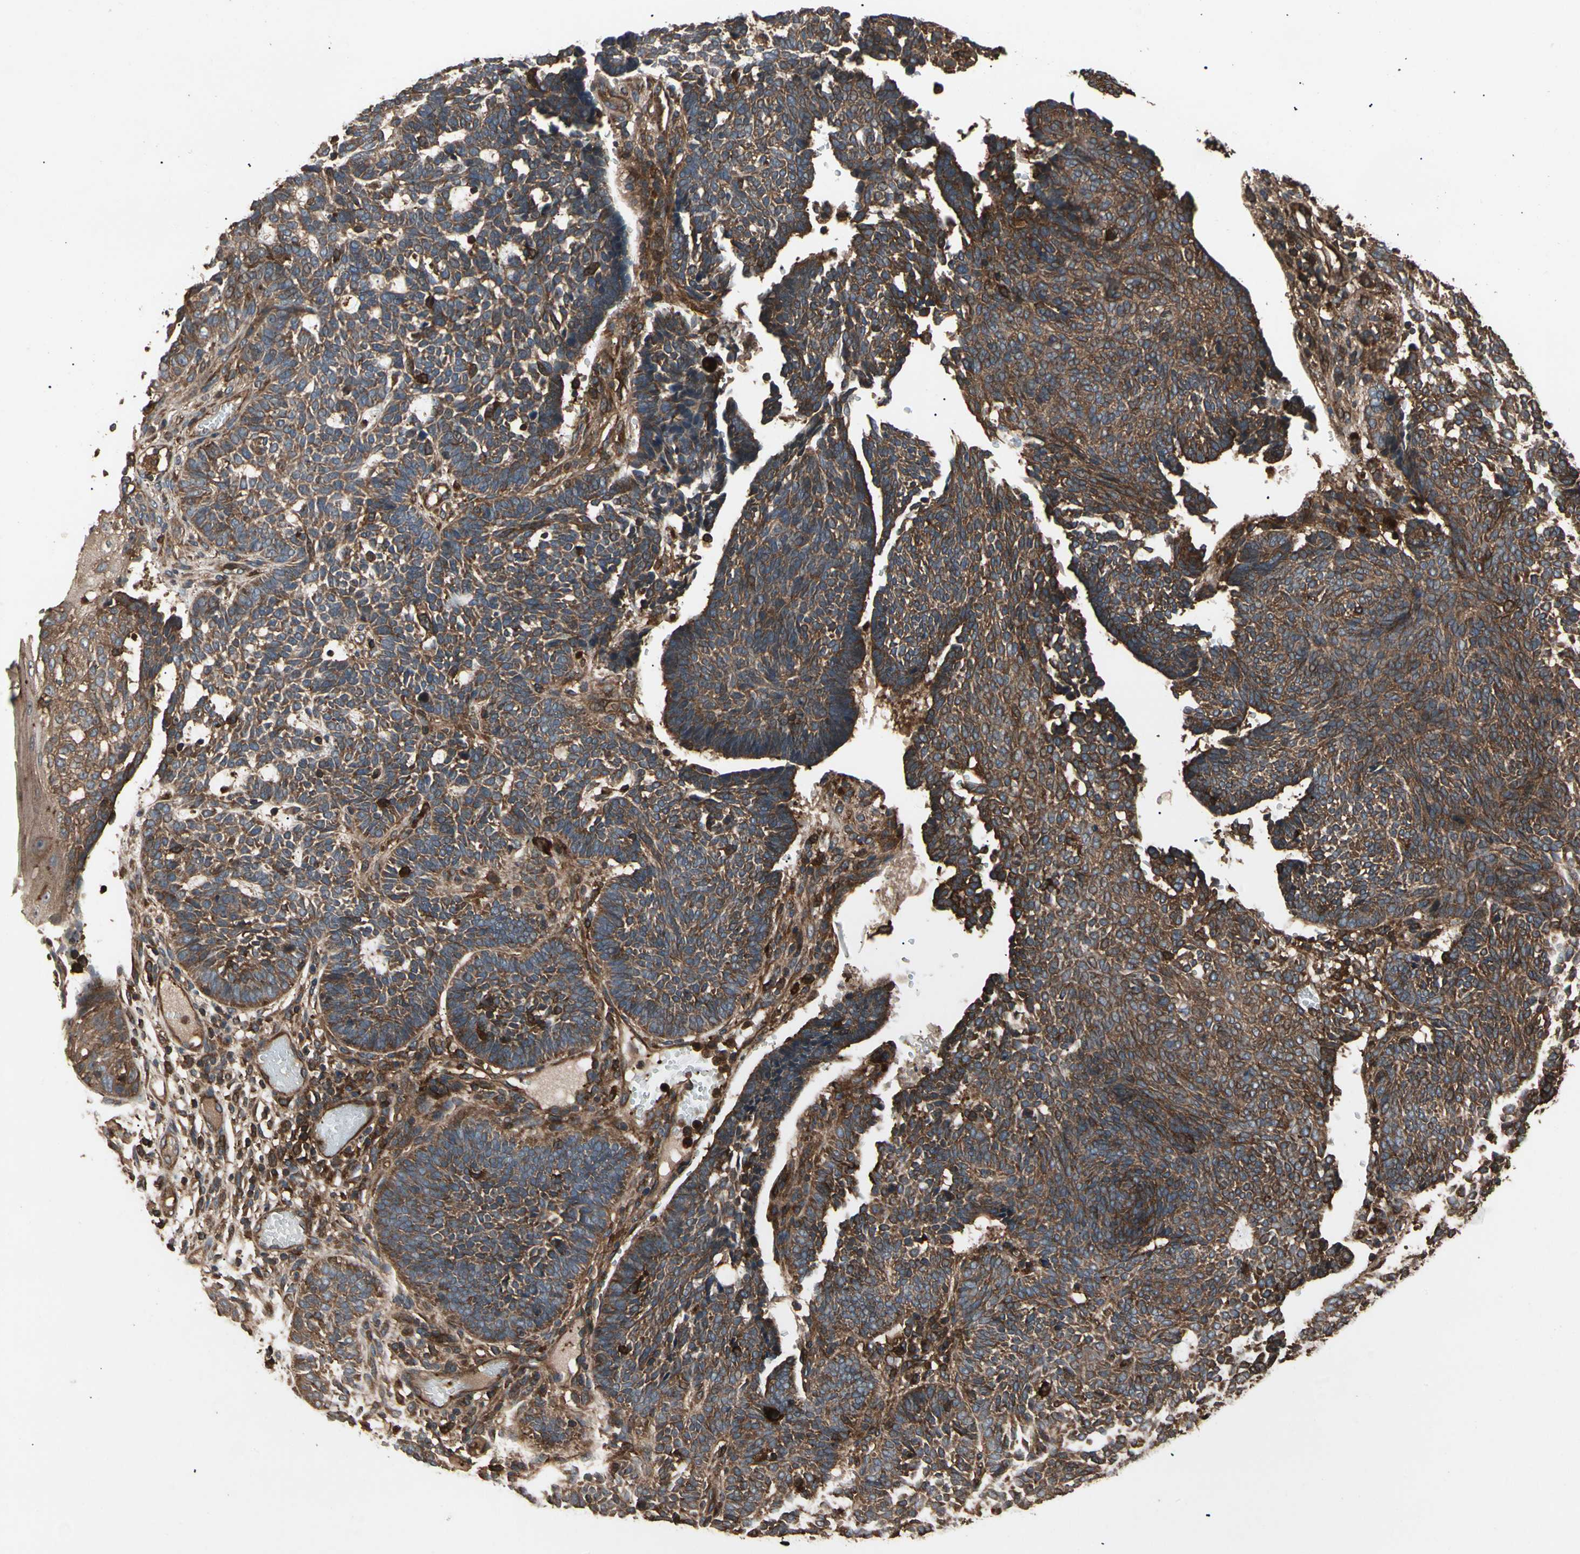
{"staining": {"intensity": "strong", "quantity": ">75%", "location": "cytoplasmic/membranous"}, "tissue": "skin cancer", "cell_type": "Tumor cells", "image_type": "cancer", "snomed": [{"axis": "morphology", "description": "Normal tissue, NOS"}, {"axis": "morphology", "description": "Basal cell carcinoma"}, {"axis": "topography", "description": "Skin"}], "caption": "A histopathology image of human skin cancer (basal cell carcinoma) stained for a protein reveals strong cytoplasmic/membranous brown staining in tumor cells. Immunohistochemistry (ihc) stains the protein of interest in brown and the nuclei are stained blue.", "gene": "AGBL2", "patient": {"sex": "male", "age": 87}}